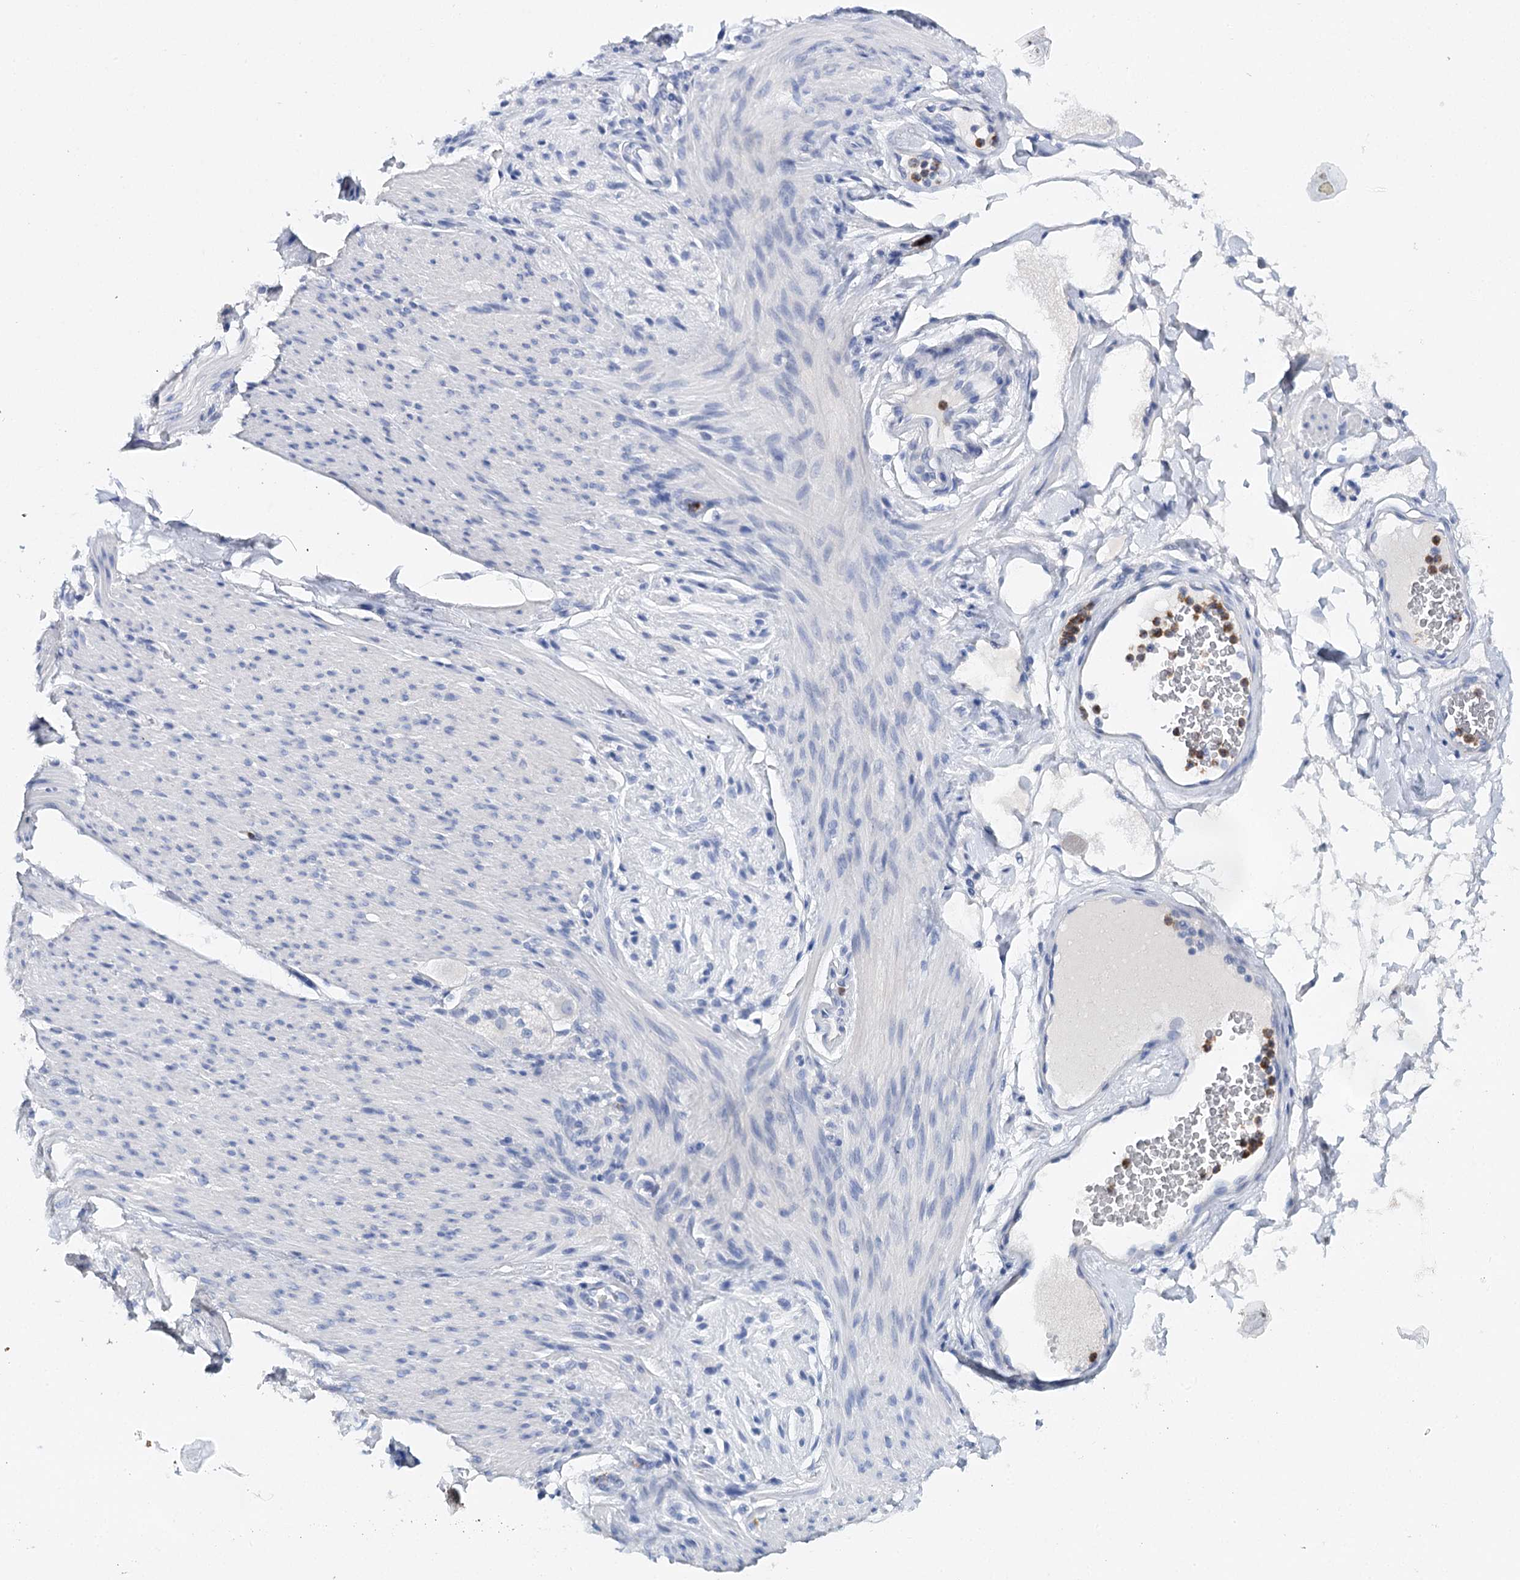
{"staining": {"intensity": "negative", "quantity": "none", "location": "none"}, "tissue": "adipose tissue", "cell_type": "Adipocytes", "image_type": "normal", "snomed": [{"axis": "morphology", "description": "Normal tissue, NOS"}, {"axis": "topography", "description": "Colon"}, {"axis": "topography", "description": "Peripheral nerve tissue"}], "caption": "Protein analysis of unremarkable adipose tissue demonstrates no significant staining in adipocytes.", "gene": "CEACAM8", "patient": {"sex": "female", "age": 61}}